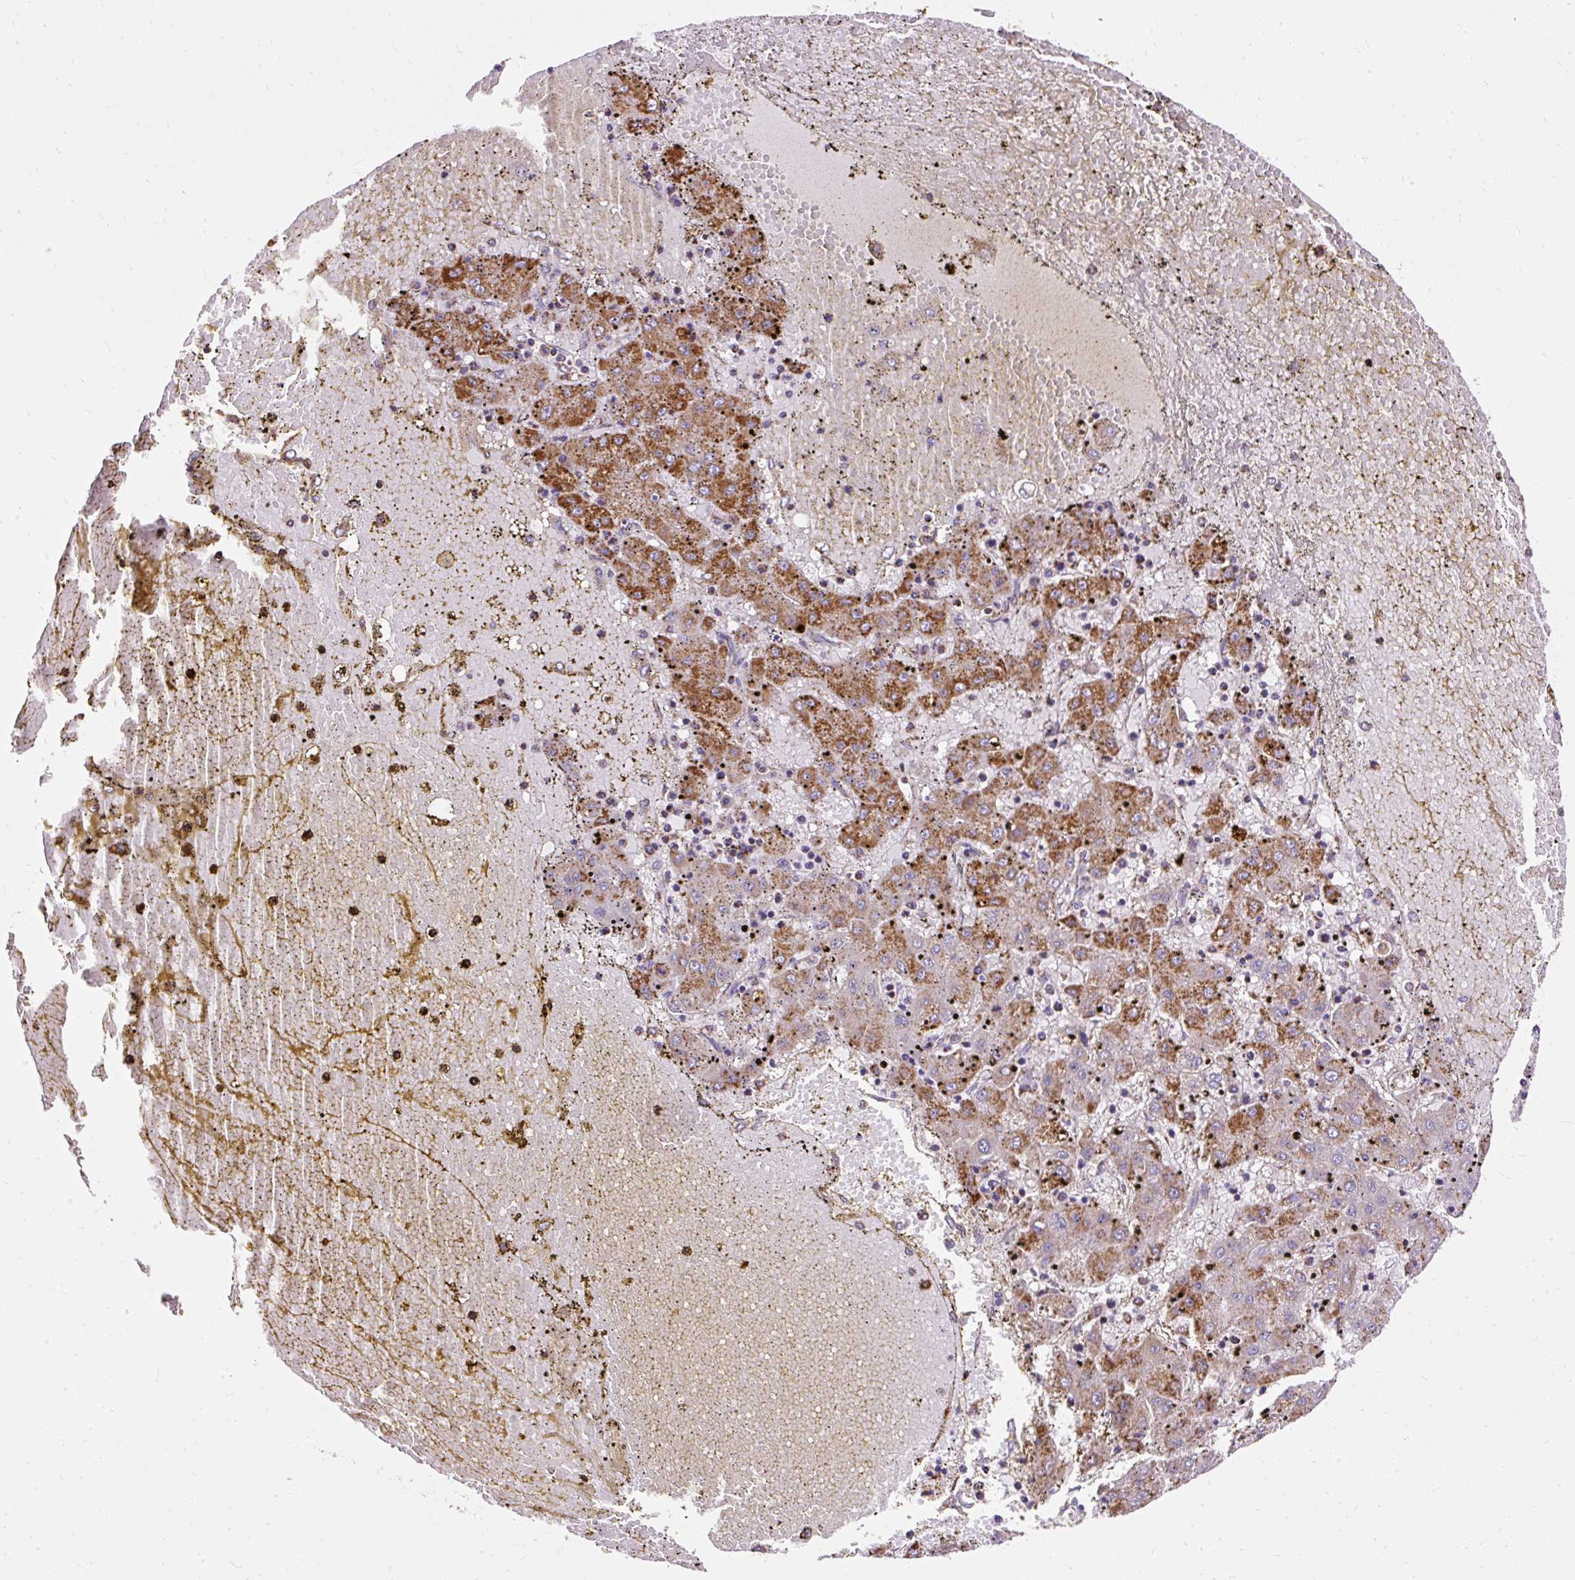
{"staining": {"intensity": "moderate", "quantity": ">75%", "location": "cytoplasmic/membranous"}, "tissue": "liver cancer", "cell_type": "Tumor cells", "image_type": "cancer", "snomed": [{"axis": "morphology", "description": "Carcinoma, Hepatocellular, NOS"}, {"axis": "topography", "description": "Liver"}], "caption": "A brown stain shows moderate cytoplasmic/membranous expression of a protein in human hepatocellular carcinoma (liver) tumor cells. The protein is stained brown, and the nuclei are stained in blue (DAB (3,3'-diaminobenzidine) IHC with brightfield microscopy, high magnification).", "gene": "CEP290", "patient": {"sex": "male", "age": 72}}